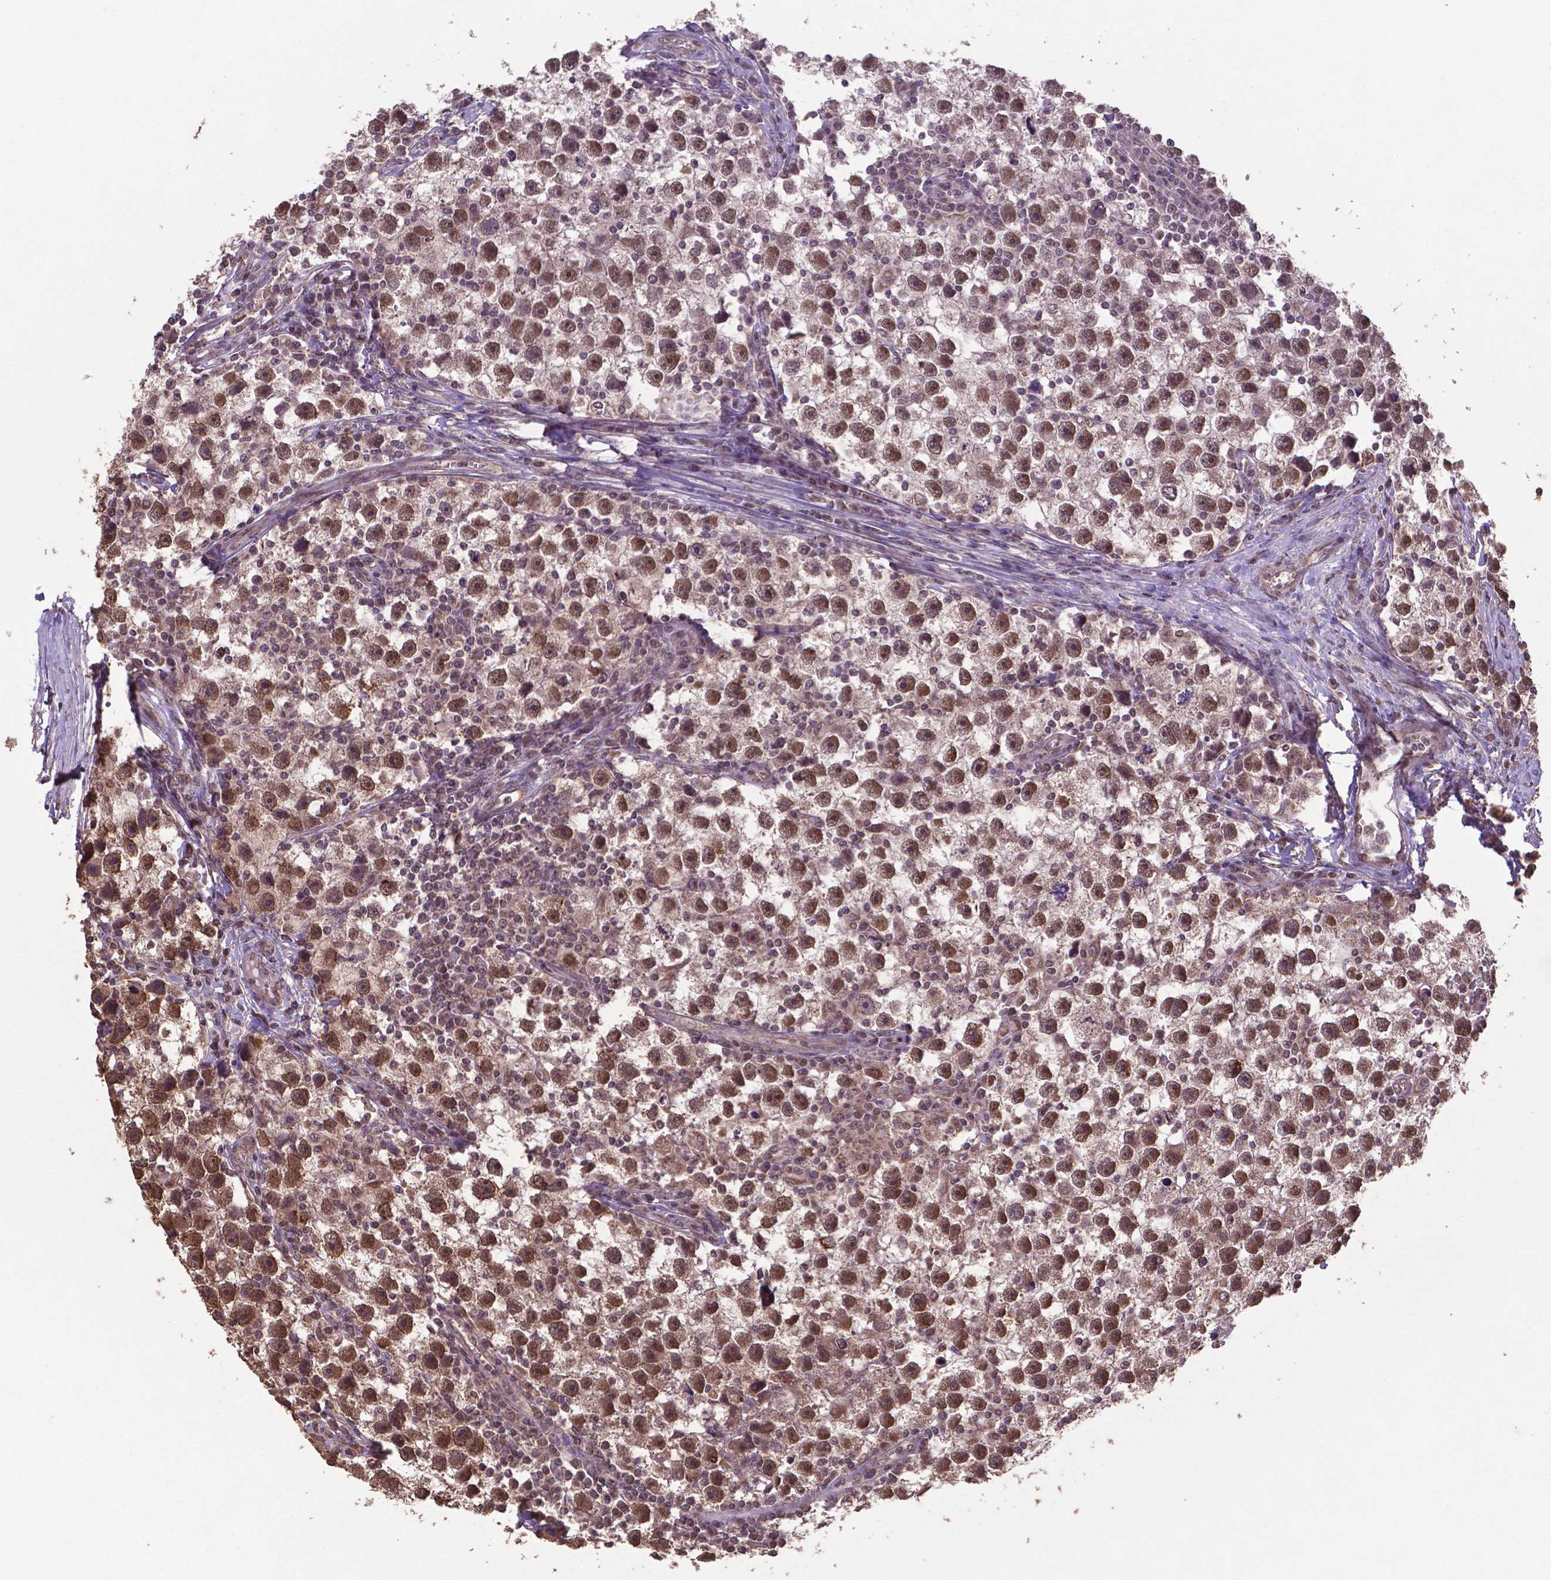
{"staining": {"intensity": "moderate", "quantity": ">75%", "location": "cytoplasmic/membranous,nuclear"}, "tissue": "testis cancer", "cell_type": "Tumor cells", "image_type": "cancer", "snomed": [{"axis": "morphology", "description": "Seminoma, NOS"}, {"axis": "topography", "description": "Testis"}], "caption": "Tumor cells reveal medium levels of moderate cytoplasmic/membranous and nuclear positivity in about >75% of cells in human testis seminoma. The protein of interest is shown in brown color, while the nuclei are stained blue.", "gene": "DCAF1", "patient": {"sex": "male", "age": 30}}